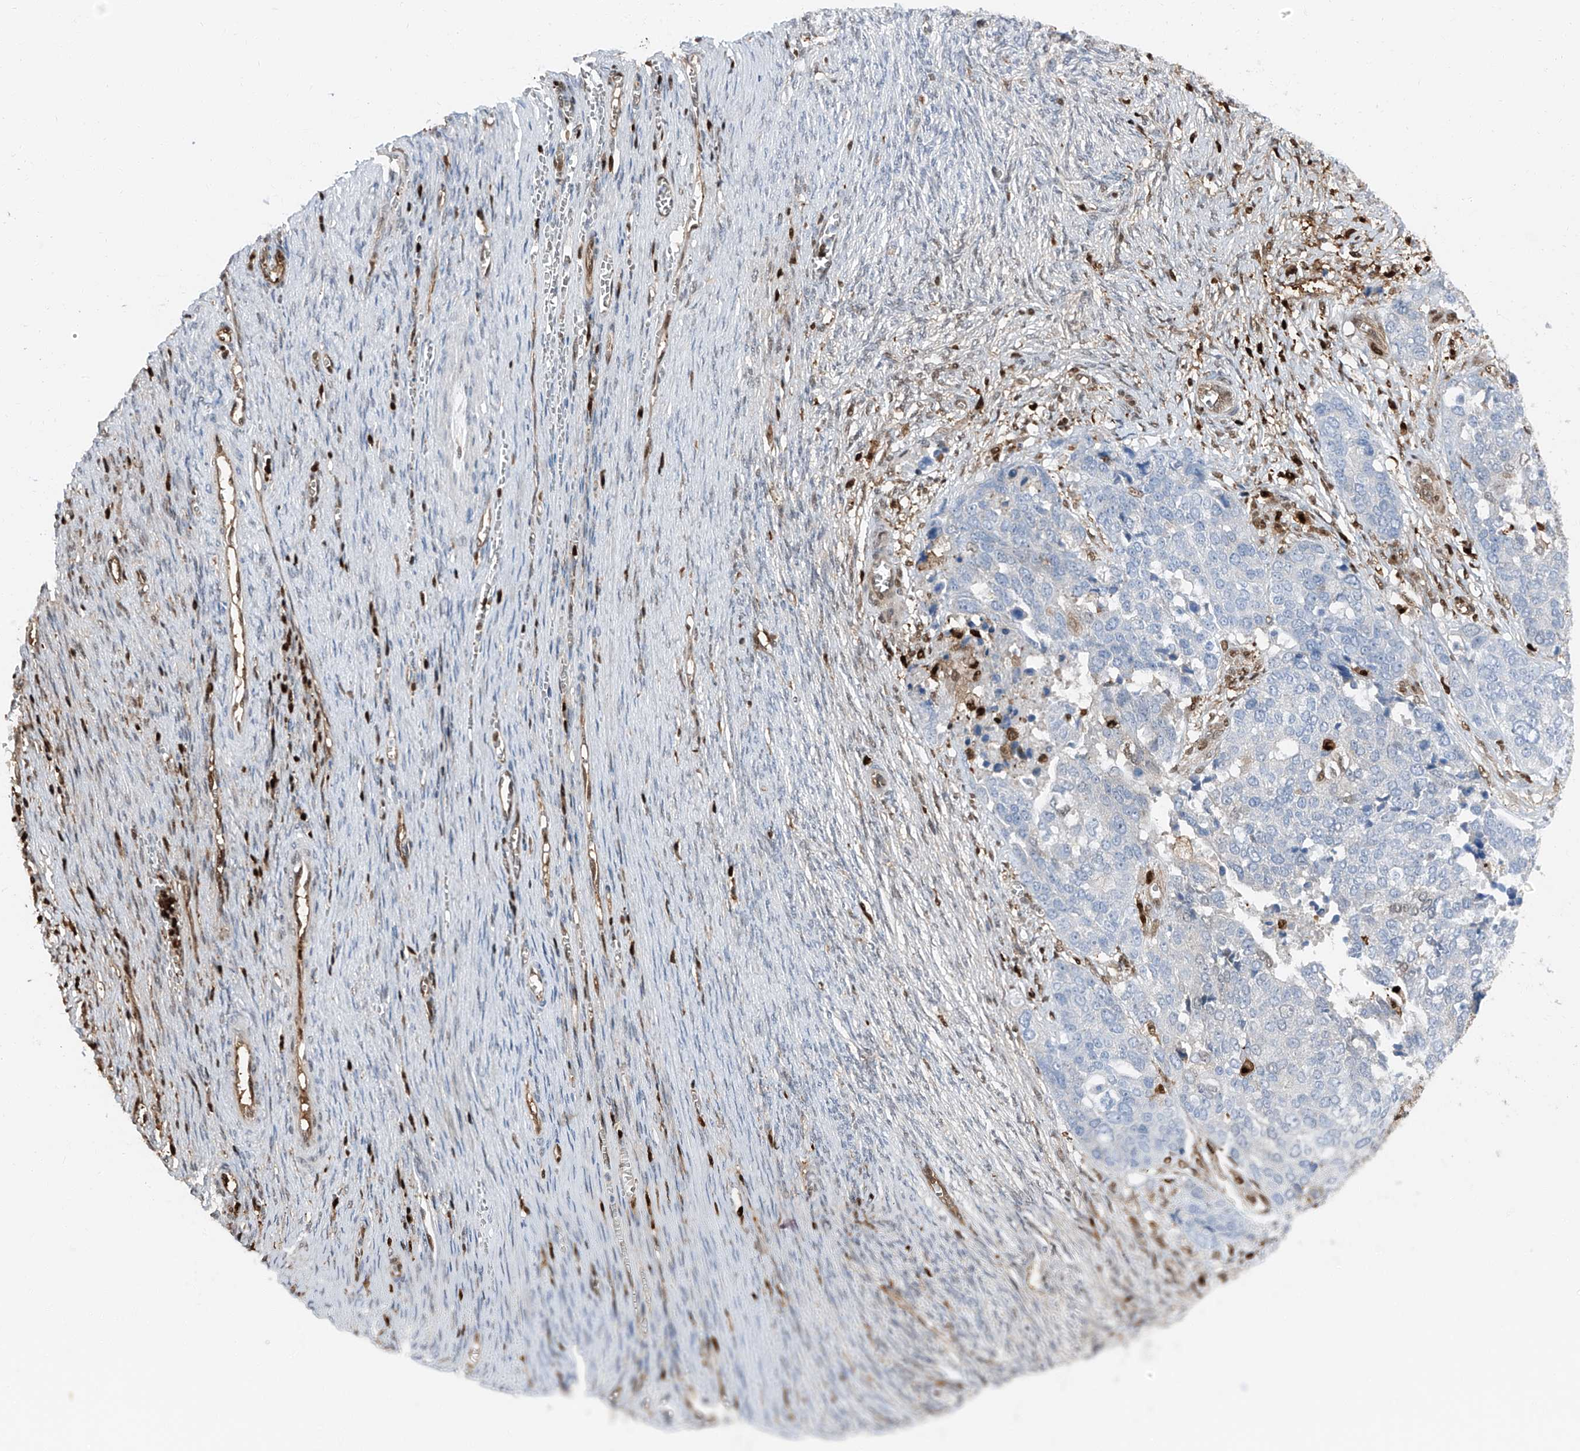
{"staining": {"intensity": "negative", "quantity": "none", "location": "none"}, "tissue": "ovarian cancer", "cell_type": "Tumor cells", "image_type": "cancer", "snomed": [{"axis": "morphology", "description": "Cystadenocarcinoma, serous, NOS"}, {"axis": "topography", "description": "Ovary"}], "caption": "Immunohistochemical staining of human ovarian cancer (serous cystadenocarcinoma) demonstrates no significant expression in tumor cells.", "gene": "PSMB10", "patient": {"sex": "female", "age": 44}}